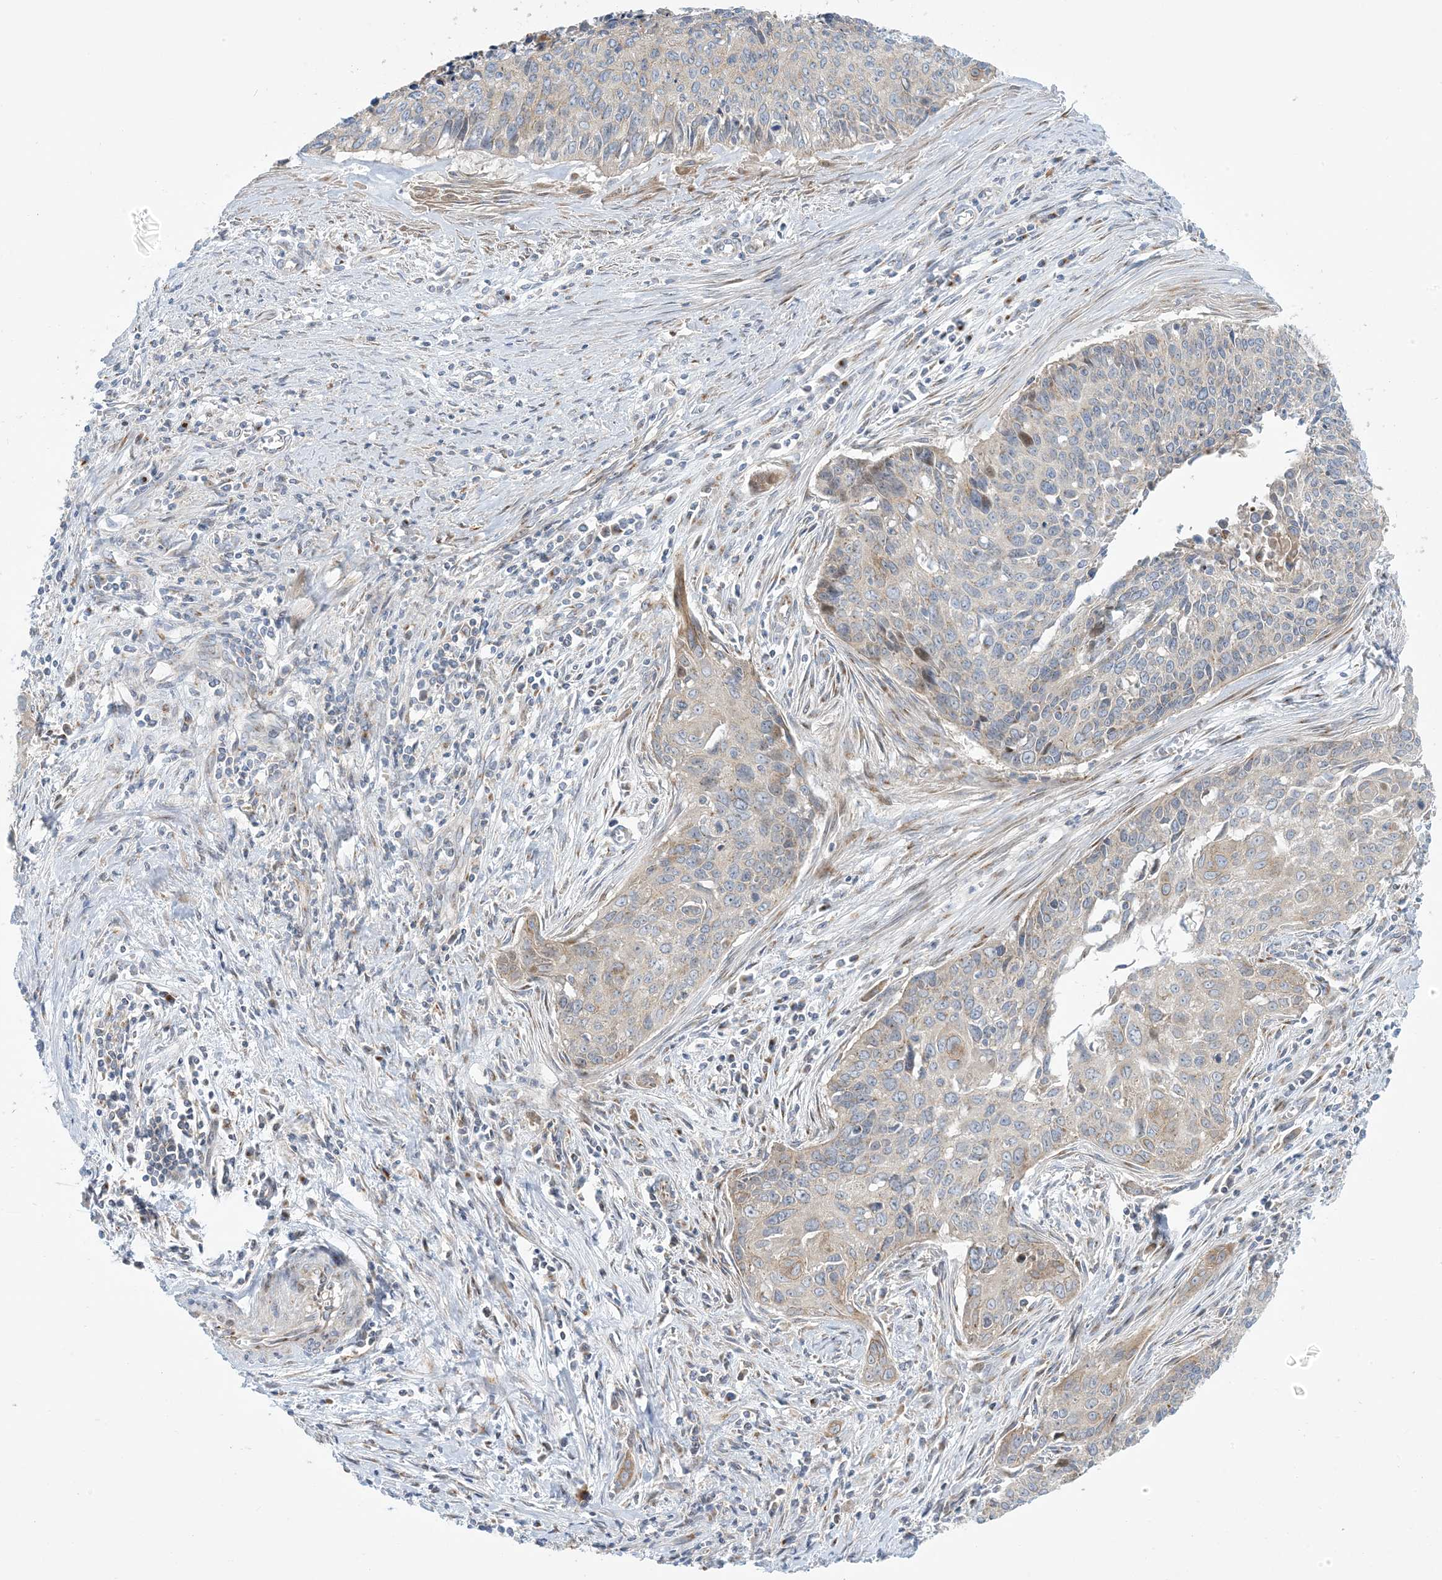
{"staining": {"intensity": "weak", "quantity": "25%-75%", "location": "cytoplasmic/membranous"}, "tissue": "cervical cancer", "cell_type": "Tumor cells", "image_type": "cancer", "snomed": [{"axis": "morphology", "description": "Squamous cell carcinoma, NOS"}, {"axis": "topography", "description": "Cervix"}], "caption": "High-magnification brightfield microscopy of cervical cancer stained with DAB (3,3'-diaminobenzidine) (brown) and counterstained with hematoxylin (blue). tumor cells exhibit weak cytoplasmic/membranous expression is identified in approximately25%-75% of cells. The protein of interest is stained brown, and the nuclei are stained in blue (DAB IHC with brightfield microscopy, high magnification).", "gene": "AFTPH", "patient": {"sex": "female", "age": 55}}